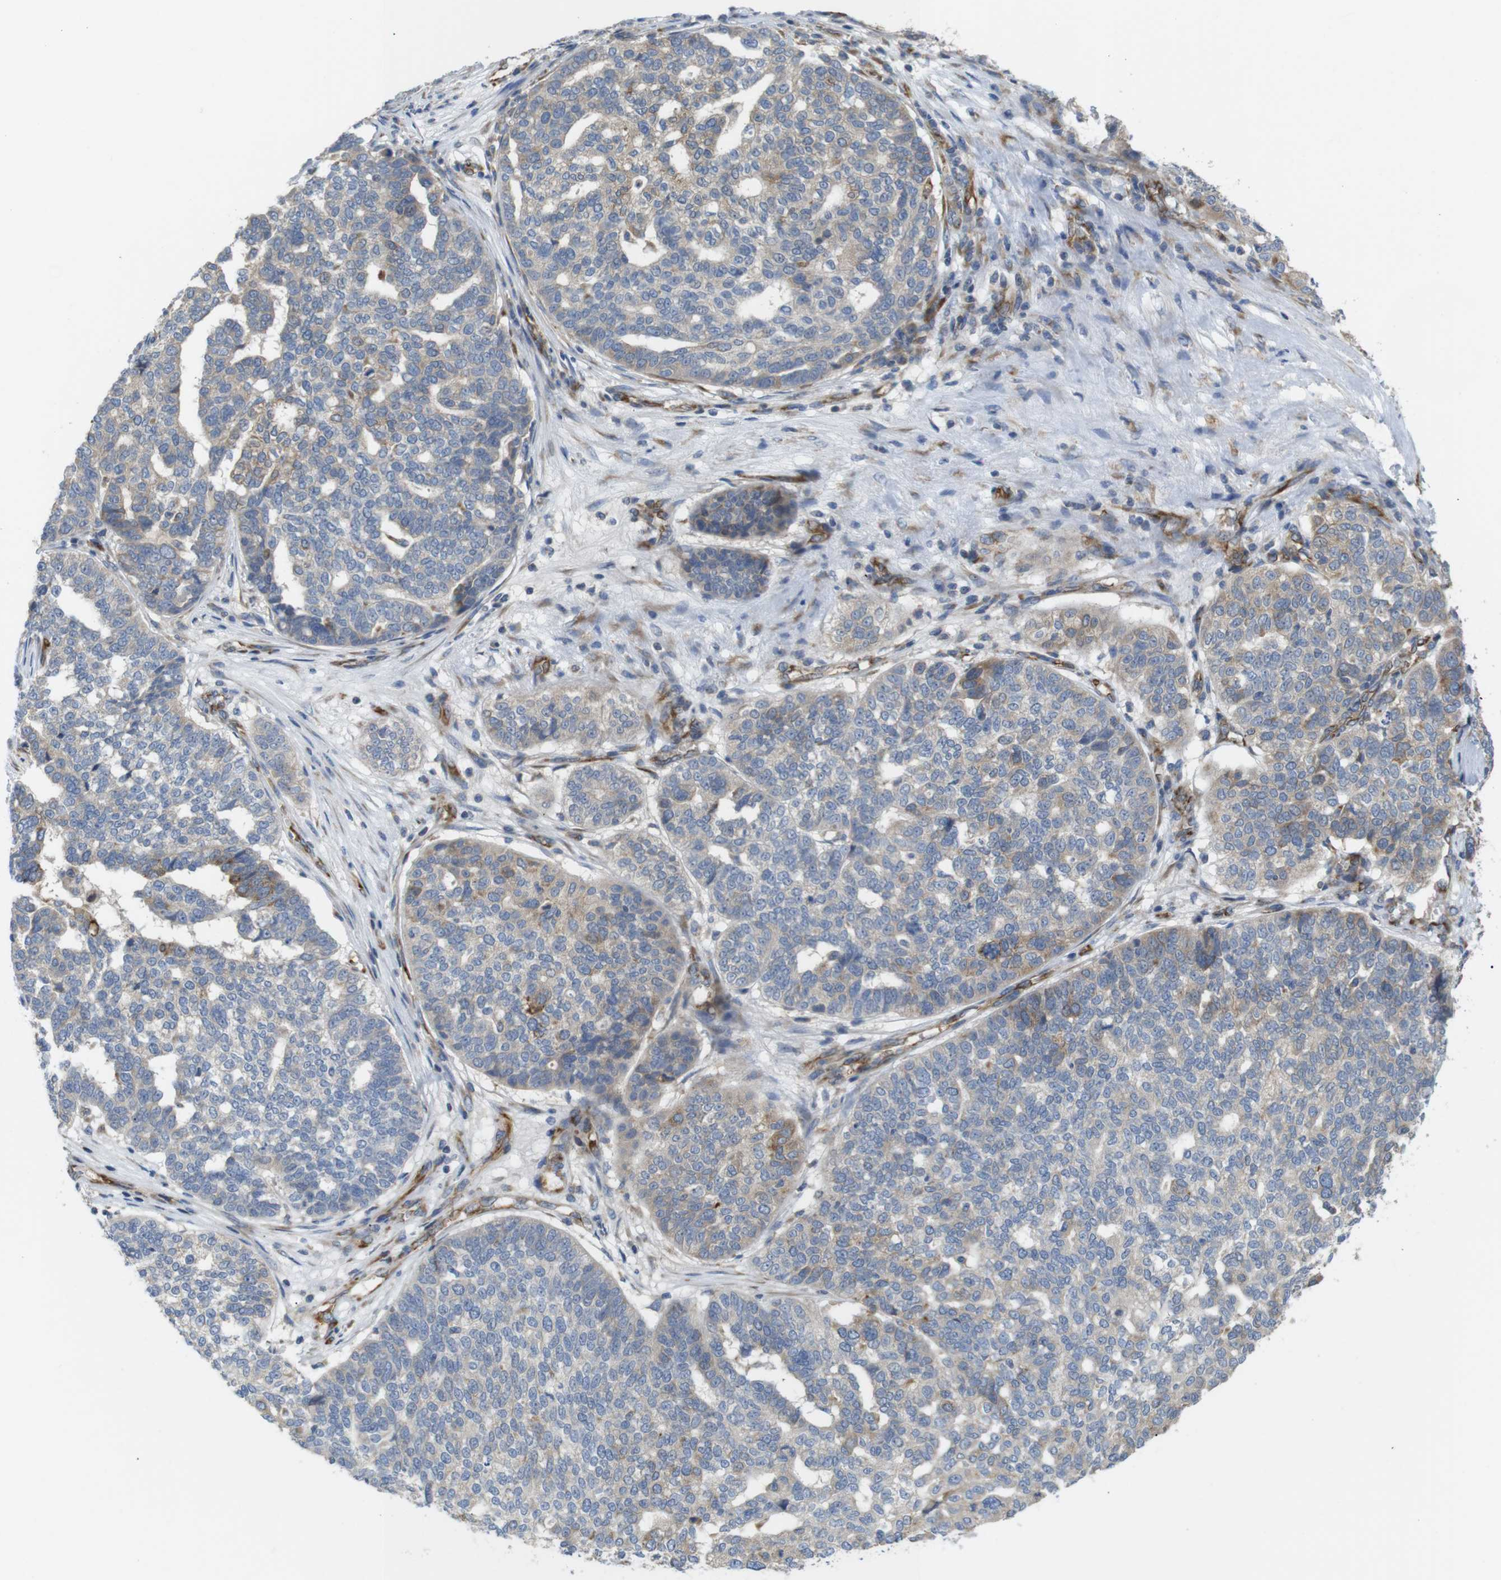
{"staining": {"intensity": "moderate", "quantity": "<25%", "location": "cytoplasmic/membranous"}, "tissue": "ovarian cancer", "cell_type": "Tumor cells", "image_type": "cancer", "snomed": [{"axis": "morphology", "description": "Cystadenocarcinoma, serous, NOS"}, {"axis": "topography", "description": "Ovary"}], "caption": "High-magnification brightfield microscopy of ovarian serous cystadenocarcinoma stained with DAB (3,3'-diaminobenzidine) (brown) and counterstained with hematoxylin (blue). tumor cells exhibit moderate cytoplasmic/membranous staining is appreciated in about<25% of cells.", "gene": "PCNX2", "patient": {"sex": "female", "age": 59}}